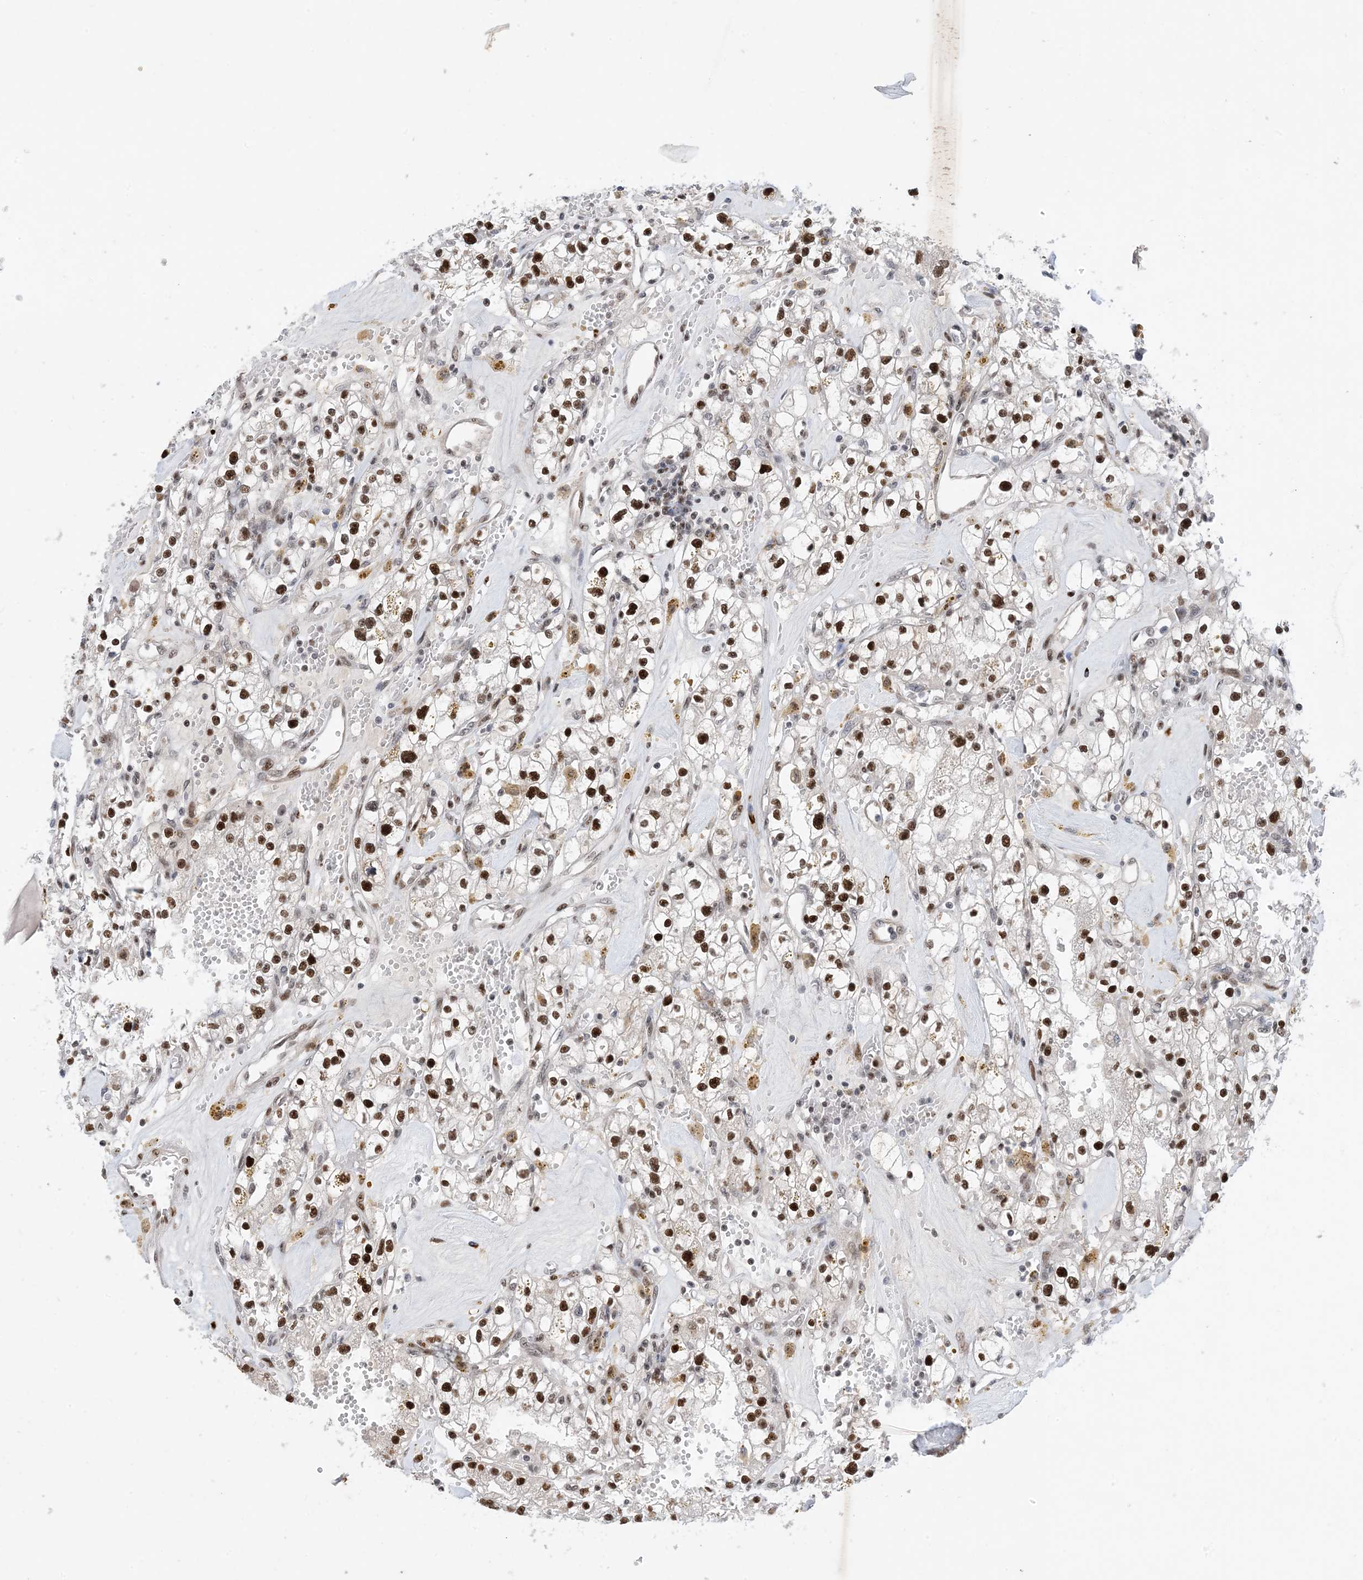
{"staining": {"intensity": "strong", "quantity": ">75%", "location": "nuclear"}, "tissue": "renal cancer", "cell_type": "Tumor cells", "image_type": "cancer", "snomed": [{"axis": "morphology", "description": "Adenocarcinoma, NOS"}, {"axis": "topography", "description": "Kidney"}], "caption": "This histopathology image reveals IHC staining of adenocarcinoma (renal), with high strong nuclear staining in about >75% of tumor cells.", "gene": "TSPYL1", "patient": {"sex": "male", "age": 56}}